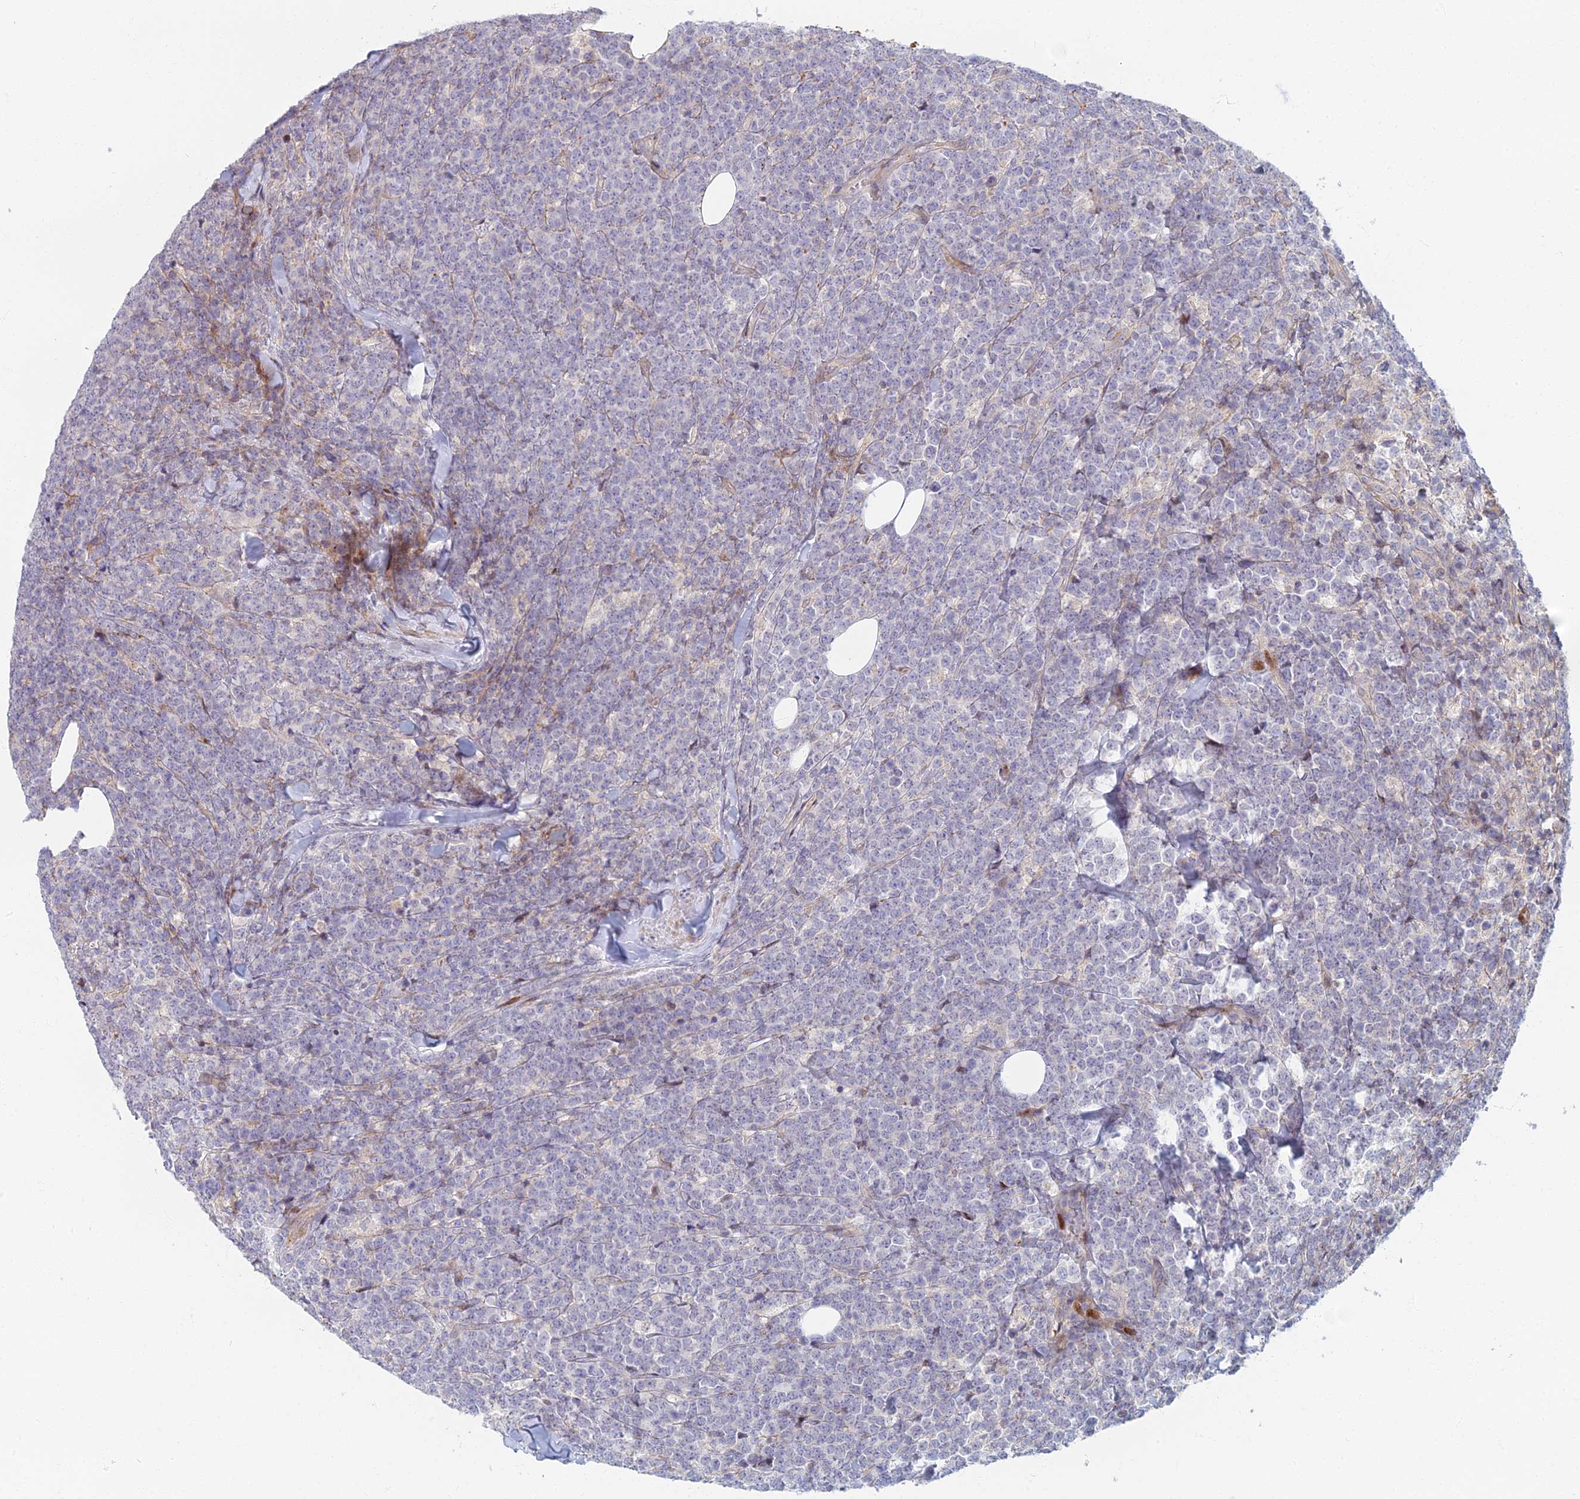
{"staining": {"intensity": "negative", "quantity": "none", "location": "none"}, "tissue": "lymphoma", "cell_type": "Tumor cells", "image_type": "cancer", "snomed": [{"axis": "morphology", "description": "Malignant lymphoma, non-Hodgkin's type, High grade"}, {"axis": "topography", "description": "Small intestine"}], "caption": "An IHC image of malignant lymphoma, non-Hodgkin's type (high-grade) is shown. There is no staining in tumor cells of malignant lymphoma, non-Hodgkin's type (high-grade).", "gene": "C15orf40", "patient": {"sex": "male", "age": 8}}